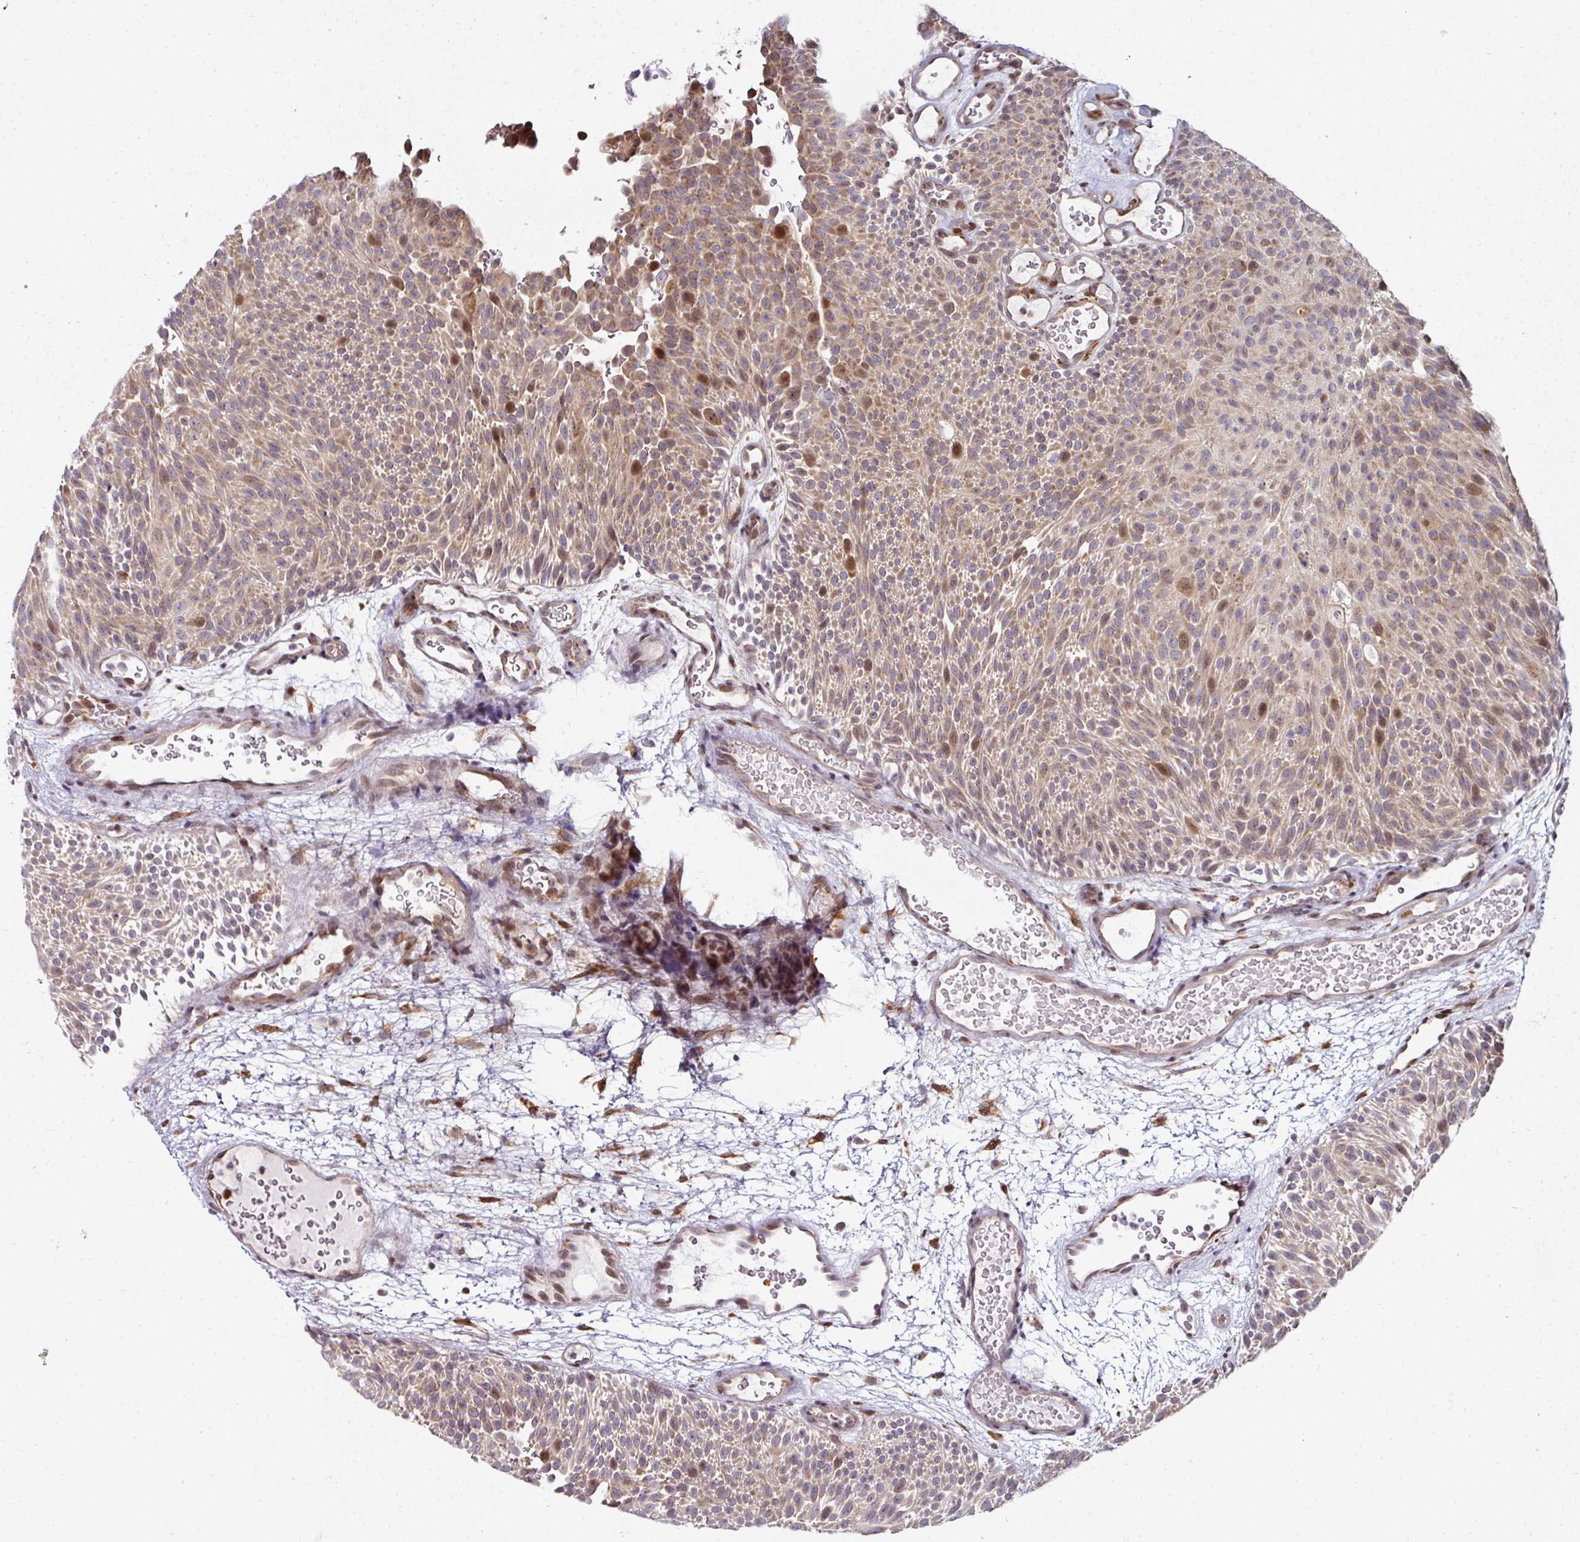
{"staining": {"intensity": "moderate", "quantity": ">75%", "location": "cytoplasmic/membranous,nuclear"}, "tissue": "urothelial cancer", "cell_type": "Tumor cells", "image_type": "cancer", "snomed": [{"axis": "morphology", "description": "Urothelial carcinoma, Low grade"}, {"axis": "topography", "description": "Urinary bladder"}], "caption": "Immunohistochemical staining of human urothelial cancer reveals moderate cytoplasmic/membranous and nuclear protein positivity in about >75% of tumor cells. The staining was performed using DAB, with brown indicating positive protein expression. Nuclei are stained blue with hematoxylin.", "gene": "APOLD1", "patient": {"sex": "male", "age": 78}}